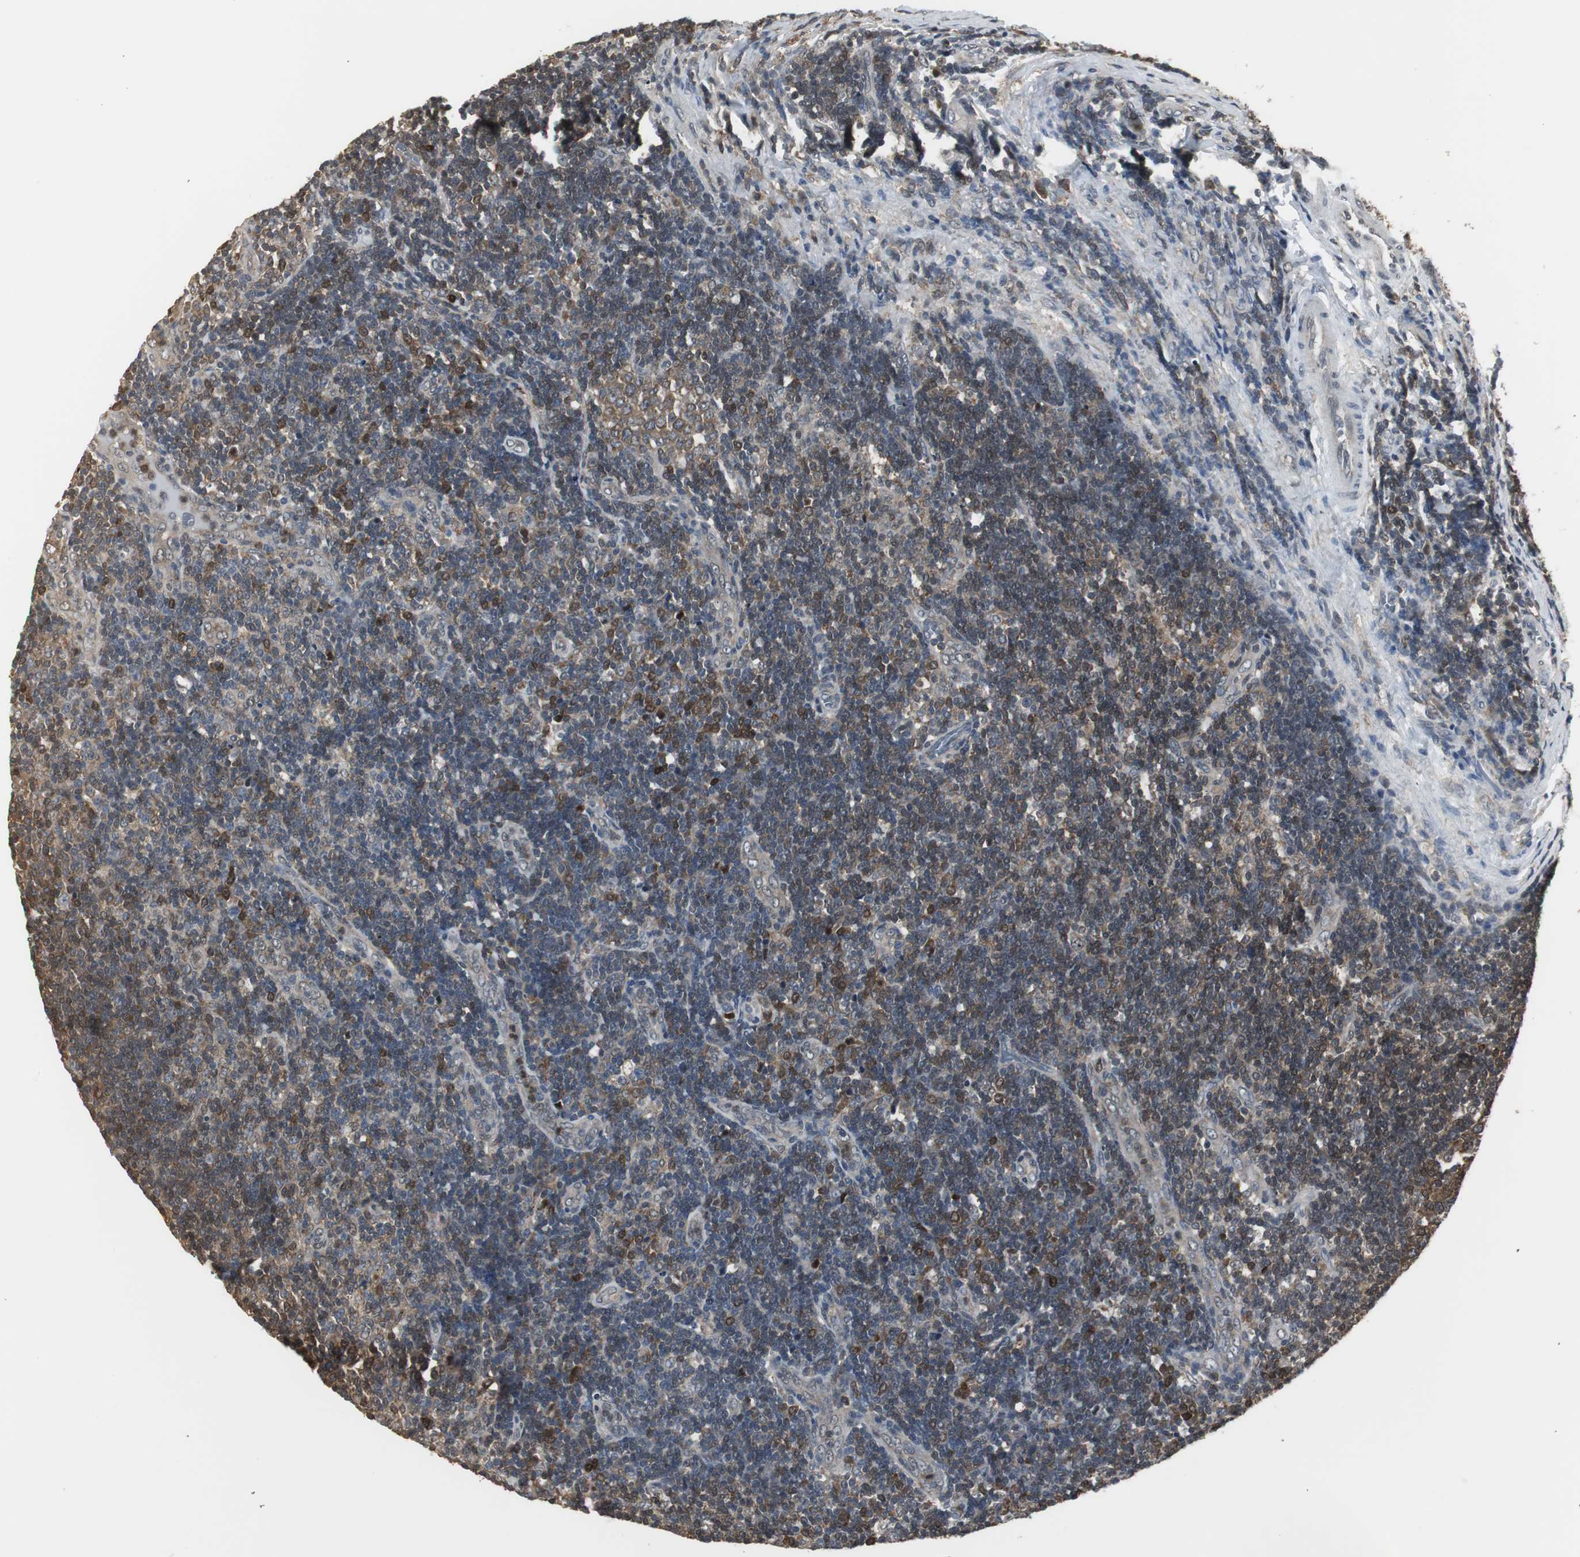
{"staining": {"intensity": "moderate", "quantity": ">75%", "location": "cytoplasmic/membranous,nuclear"}, "tissue": "lymph node", "cell_type": "Germinal center cells", "image_type": "normal", "snomed": [{"axis": "morphology", "description": "Normal tissue, NOS"}, {"axis": "topography", "description": "Lymph node"}, {"axis": "topography", "description": "Salivary gland"}], "caption": "Immunohistochemical staining of benign lymph node demonstrates medium levels of moderate cytoplasmic/membranous,nuclear expression in approximately >75% of germinal center cells.", "gene": "PLIN3", "patient": {"sex": "male", "age": 8}}